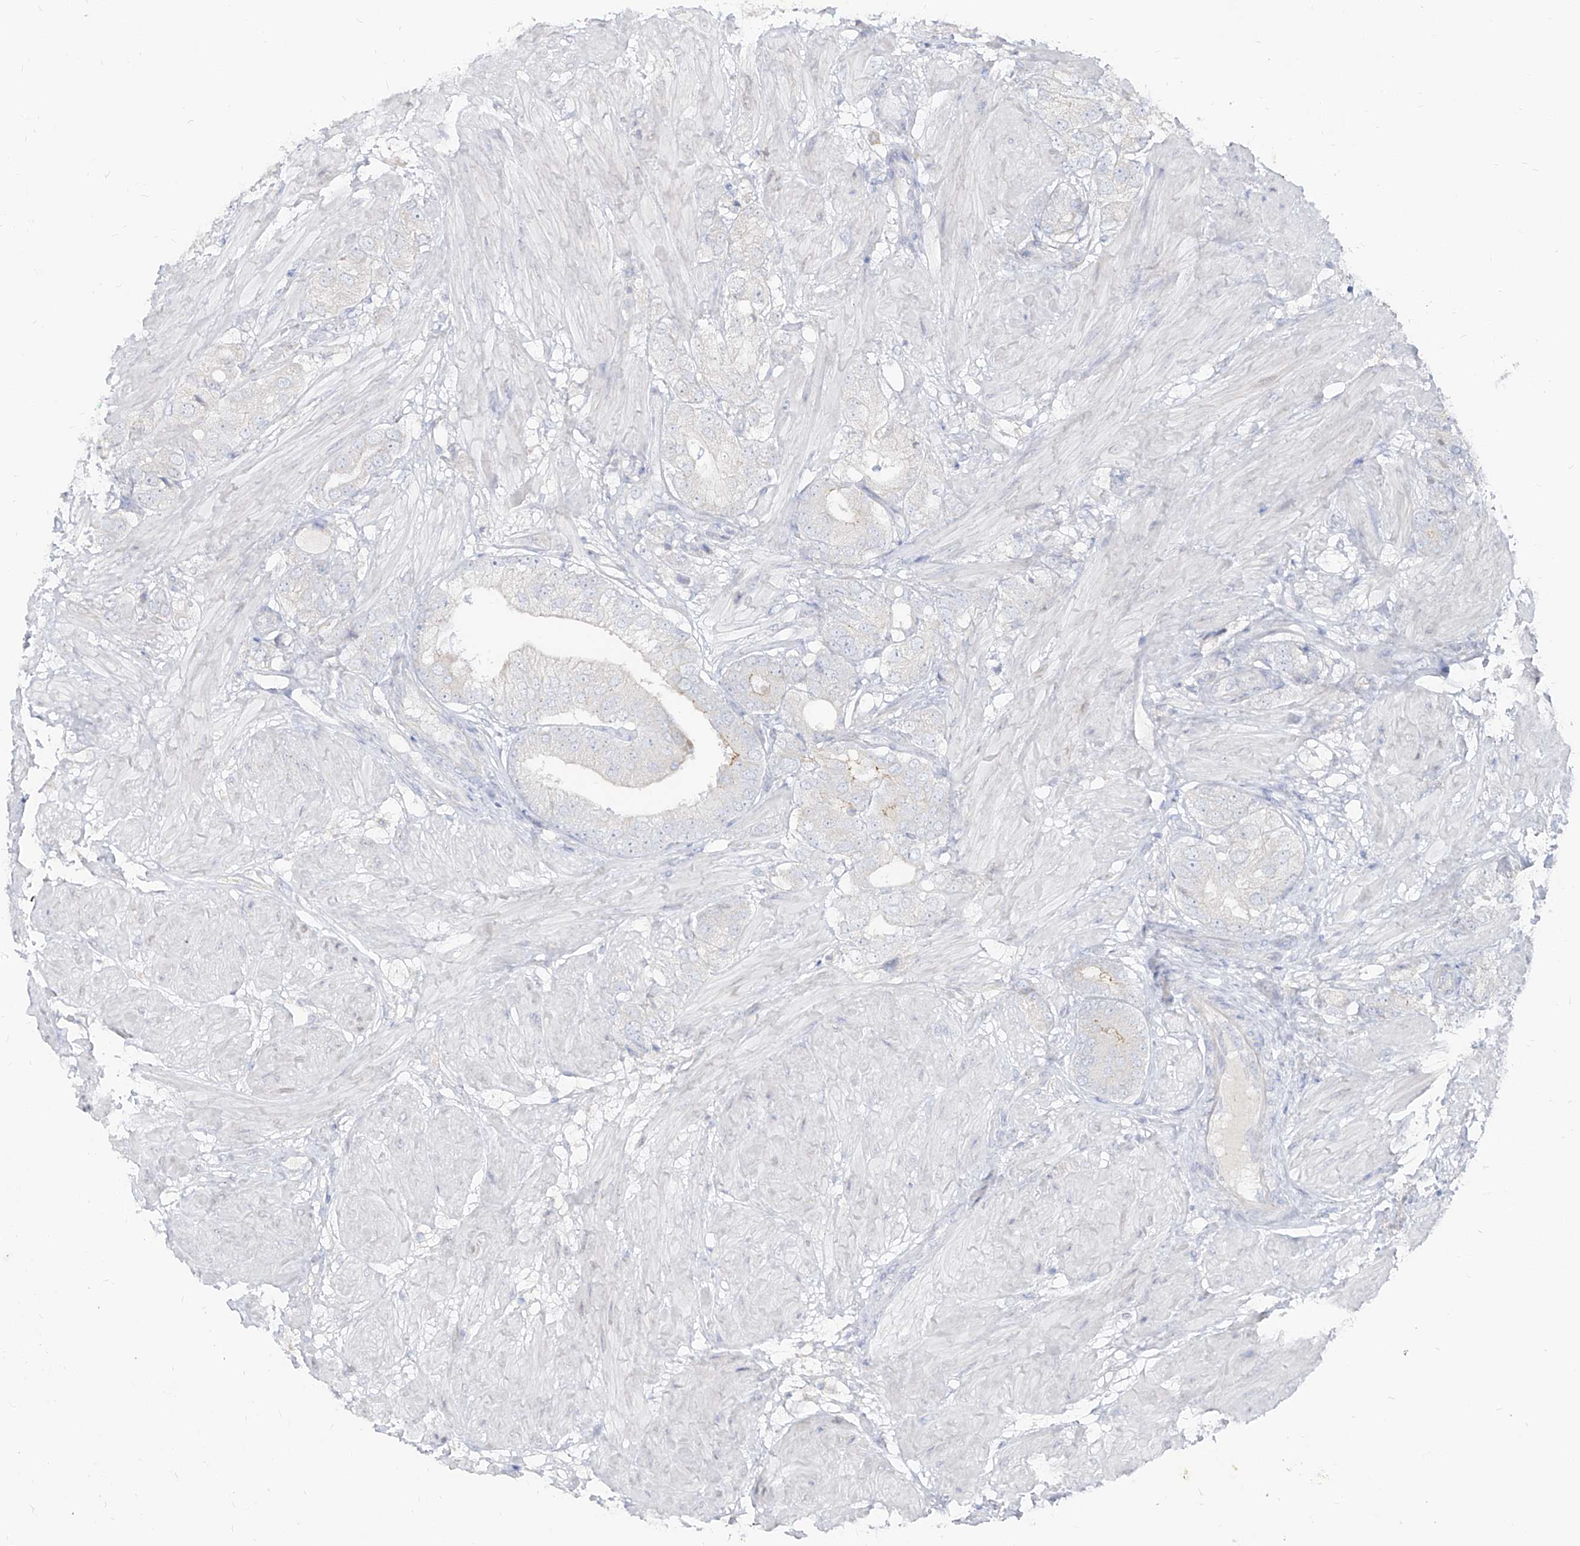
{"staining": {"intensity": "negative", "quantity": "none", "location": "none"}, "tissue": "prostate cancer", "cell_type": "Tumor cells", "image_type": "cancer", "snomed": [{"axis": "morphology", "description": "Adenocarcinoma, High grade"}, {"axis": "topography", "description": "Prostate"}], "caption": "Image shows no protein positivity in tumor cells of adenocarcinoma (high-grade) (prostate) tissue. (DAB (3,3'-diaminobenzidine) IHC with hematoxylin counter stain).", "gene": "RBFOX3", "patient": {"sex": "male", "age": 50}}